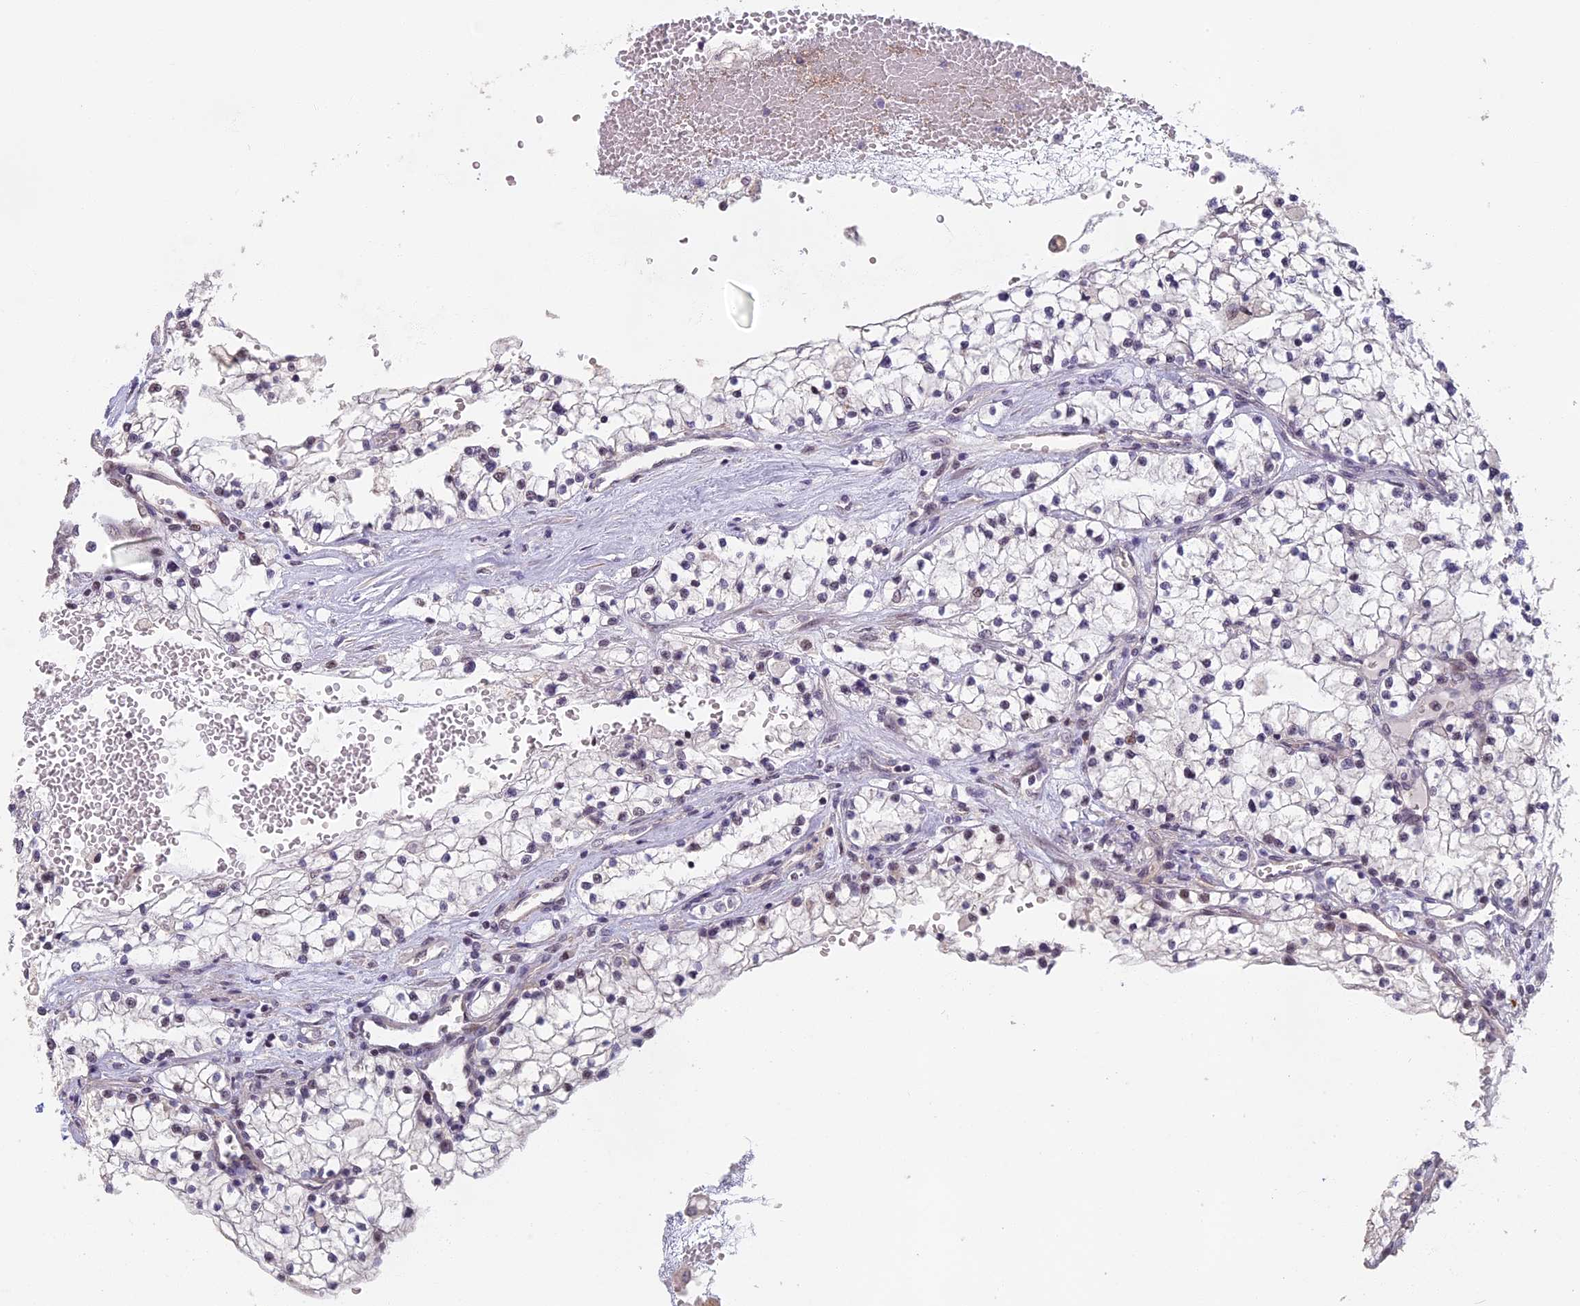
{"staining": {"intensity": "negative", "quantity": "none", "location": "none"}, "tissue": "renal cancer", "cell_type": "Tumor cells", "image_type": "cancer", "snomed": [{"axis": "morphology", "description": "Normal tissue, NOS"}, {"axis": "morphology", "description": "Adenocarcinoma, NOS"}, {"axis": "topography", "description": "Kidney"}], "caption": "Tumor cells show no significant protein expression in renal cancer (adenocarcinoma). (Stains: DAB (3,3'-diaminobenzidine) IHC with hematoxylin counter stain, Microscopy: brightfield microscopy at high magnification).", "gene": "MORF4L1", "patient": {"sex": "male", "age": 68}}